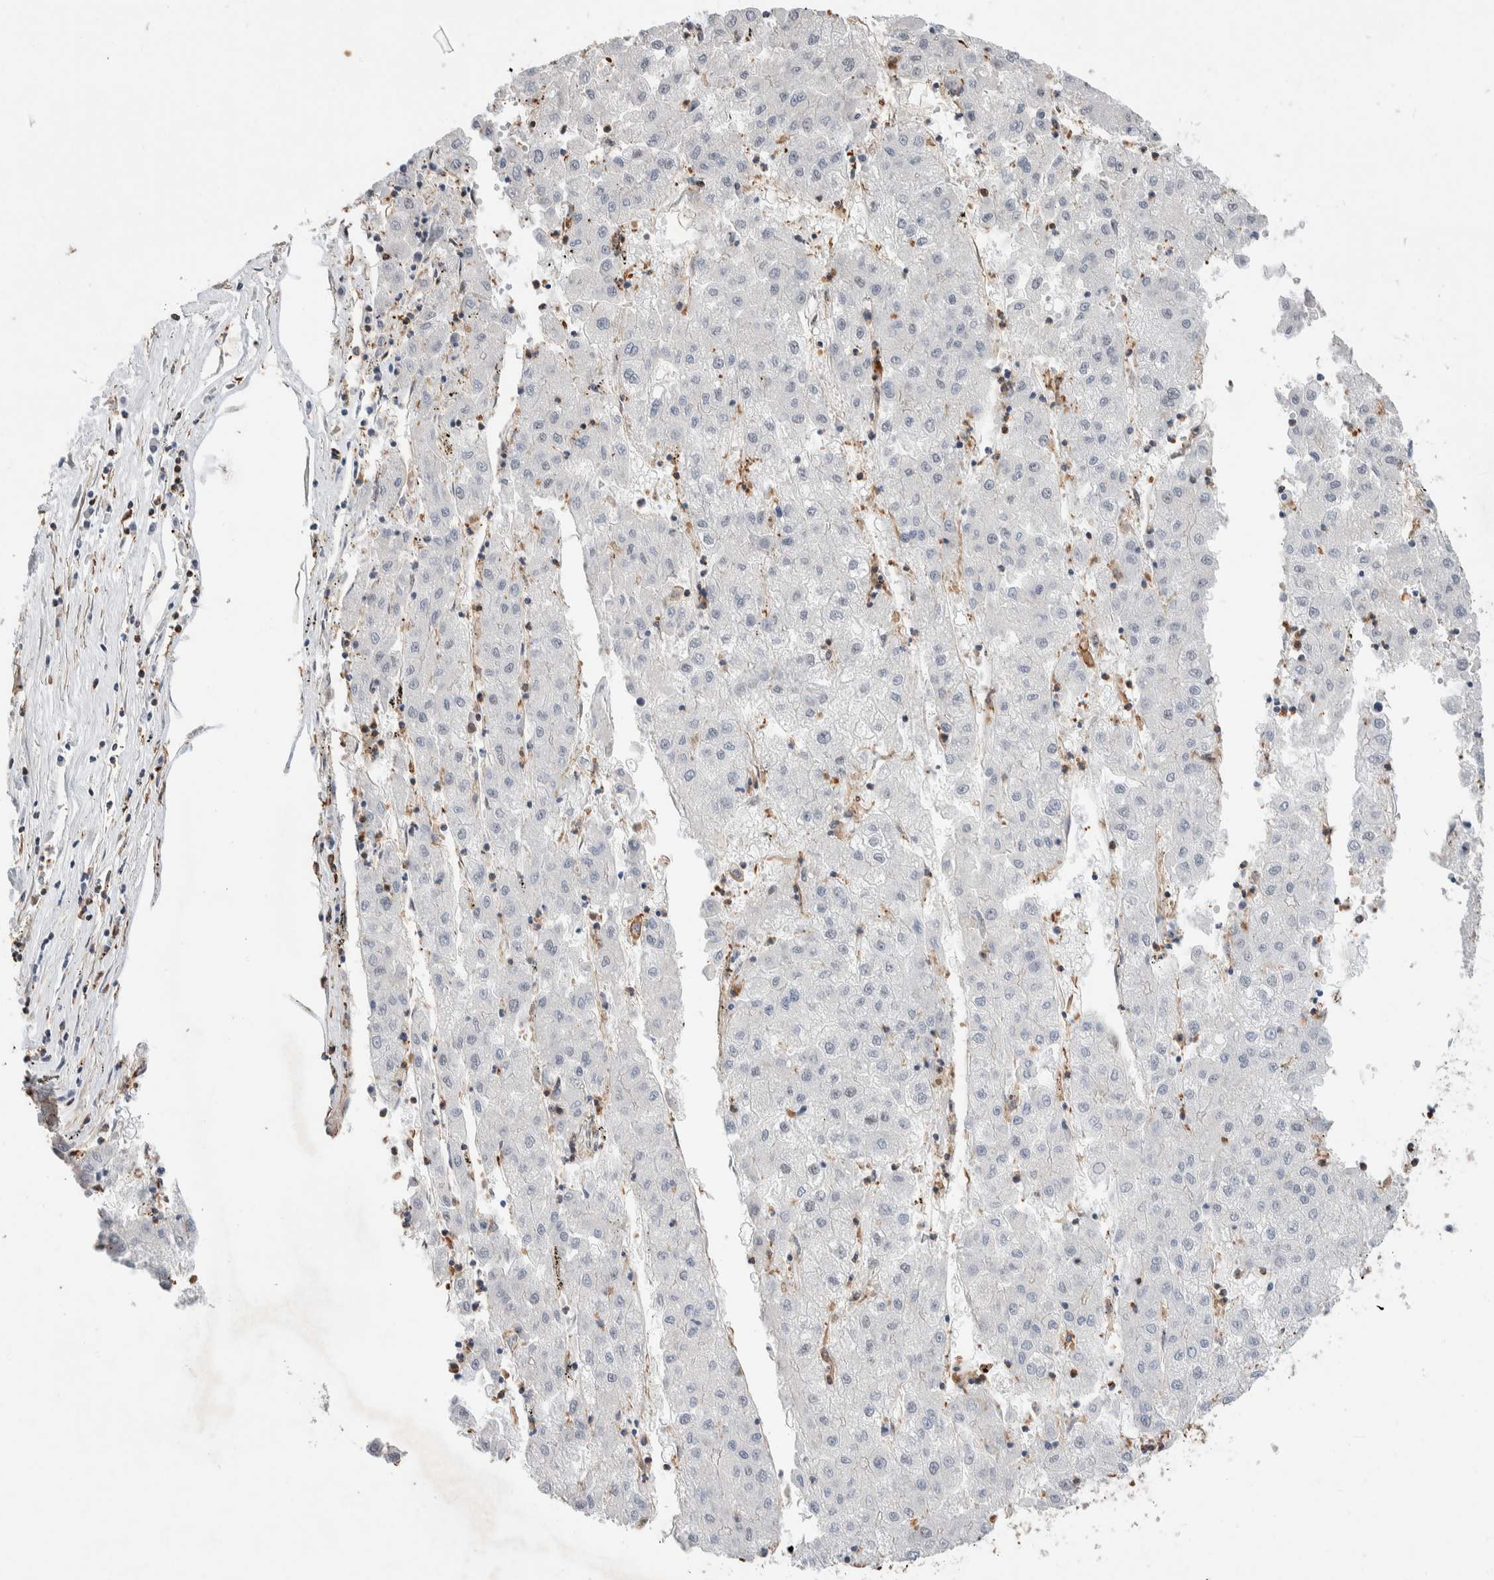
{"staining": {"intensity": "negative", "quantity": "none", "location": "none"}, "tissue": "liver cancer", "cell_type": "Tumor cells", "image_type": "cancer", "snomed": [{"axis": "morphology", "description": "Carcinoma, Hepatocellular, NOS"}, {"axis": "topography", "description": "Liver"}], "caption": "Micrograph shows no significant protein staining in tumor cells of liver cancer. (DAB immunohistochemistry (IHC) visualized using brightfield microscopy, high magnification).", "gene": "ZNF704", "patient": {"sex": "male", "age": 72}}